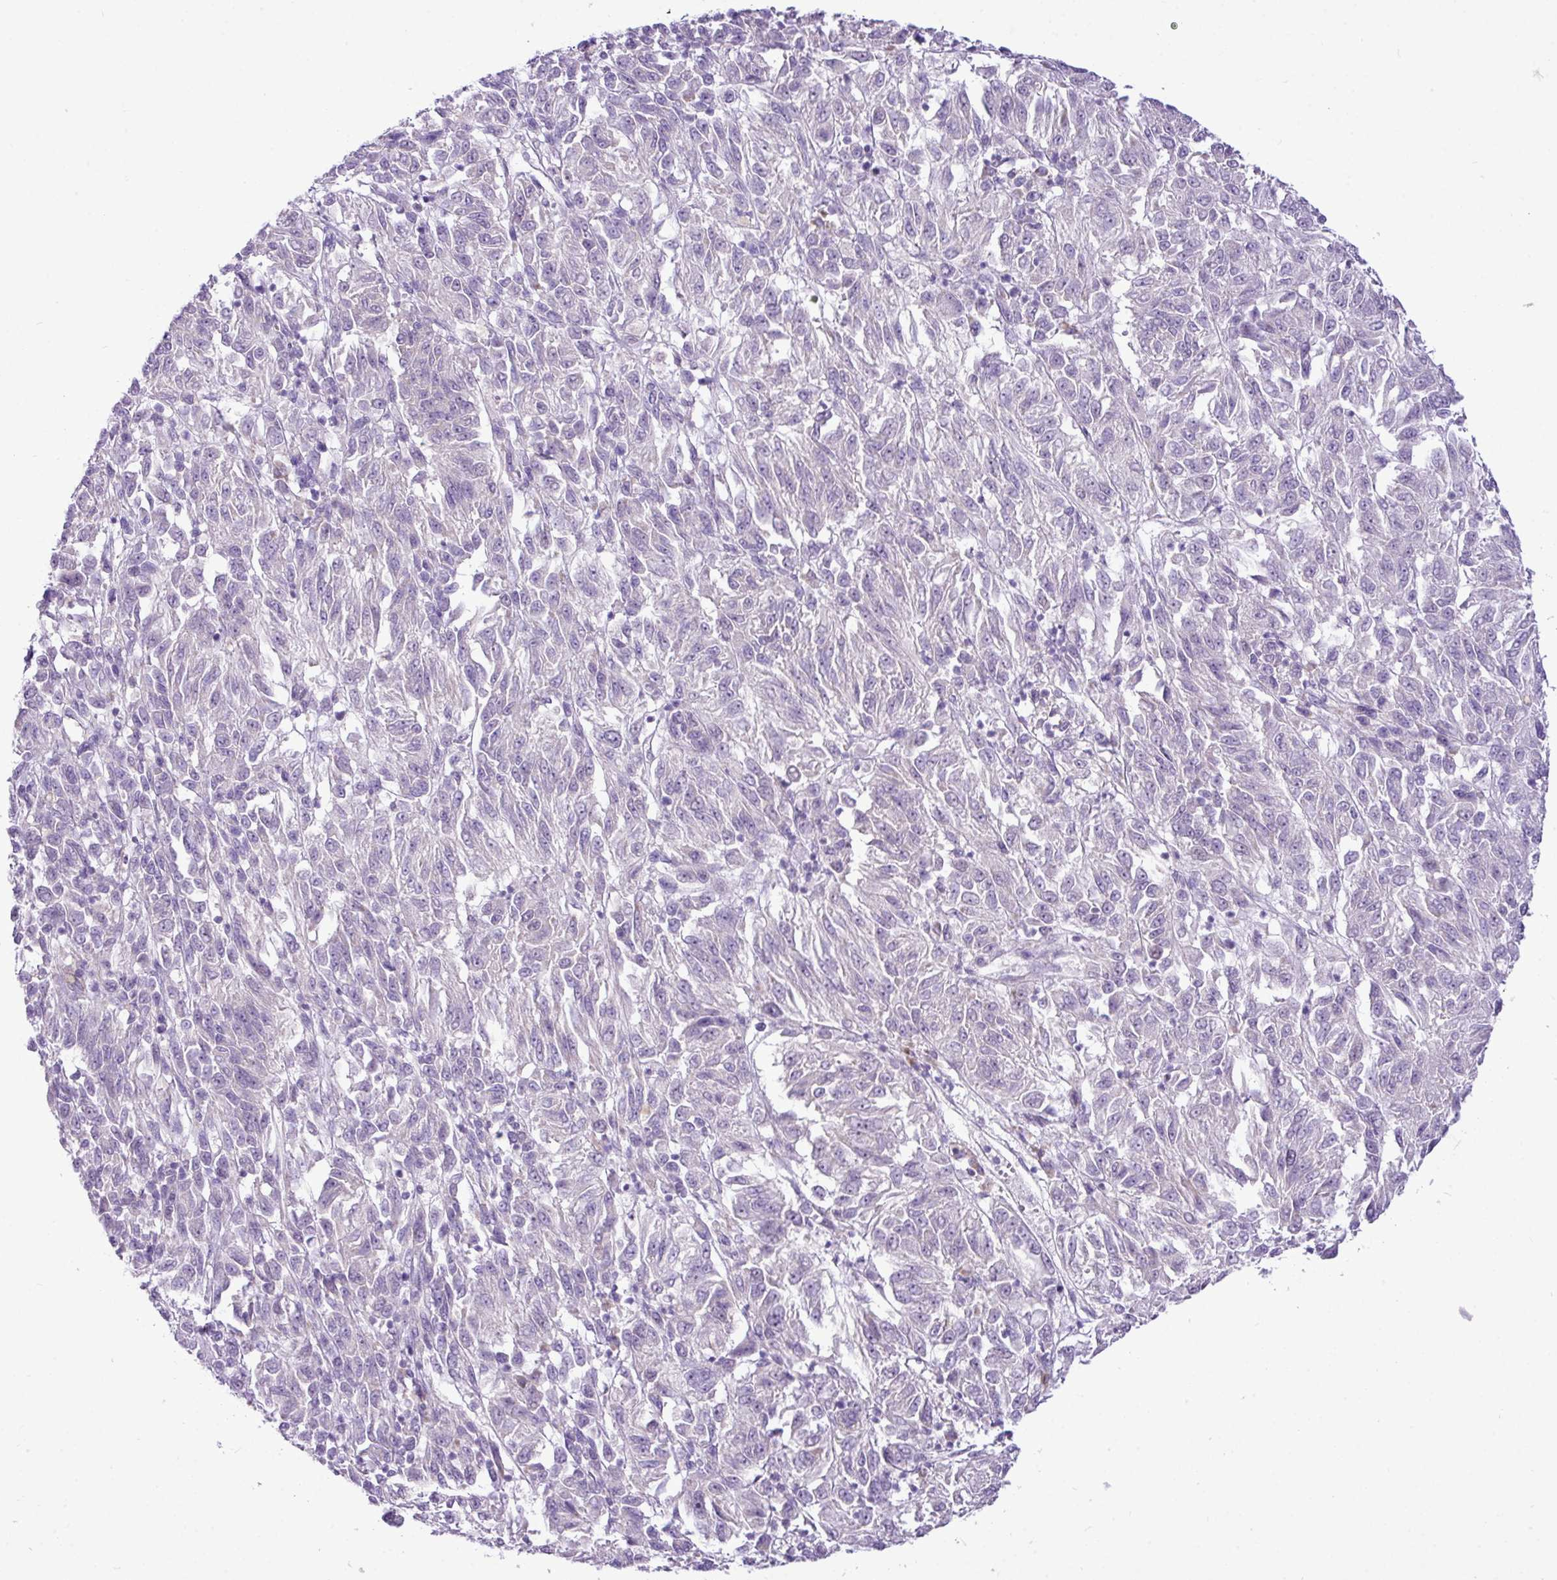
{"staining": {"intensity": "negative", "quantity": "none", "location": "none"}, "tissue": "melanoma", "cell_type": "Tumor cells", "image_type": "cancer", "snomed": [{"axis": "morphology", "description": "Malignant melanoma, Metastatic site"}, {"axis": "topography", "description": "Lung"}], "caption": "A high-resolution micrograph shows immunohistochemistry (IHC) staining of malignant melanoma (metastatic site), which shows no significant positivity in tumor cells.", "gene": "ELOA2", "patient": {"sex": "male", "age": 64}}